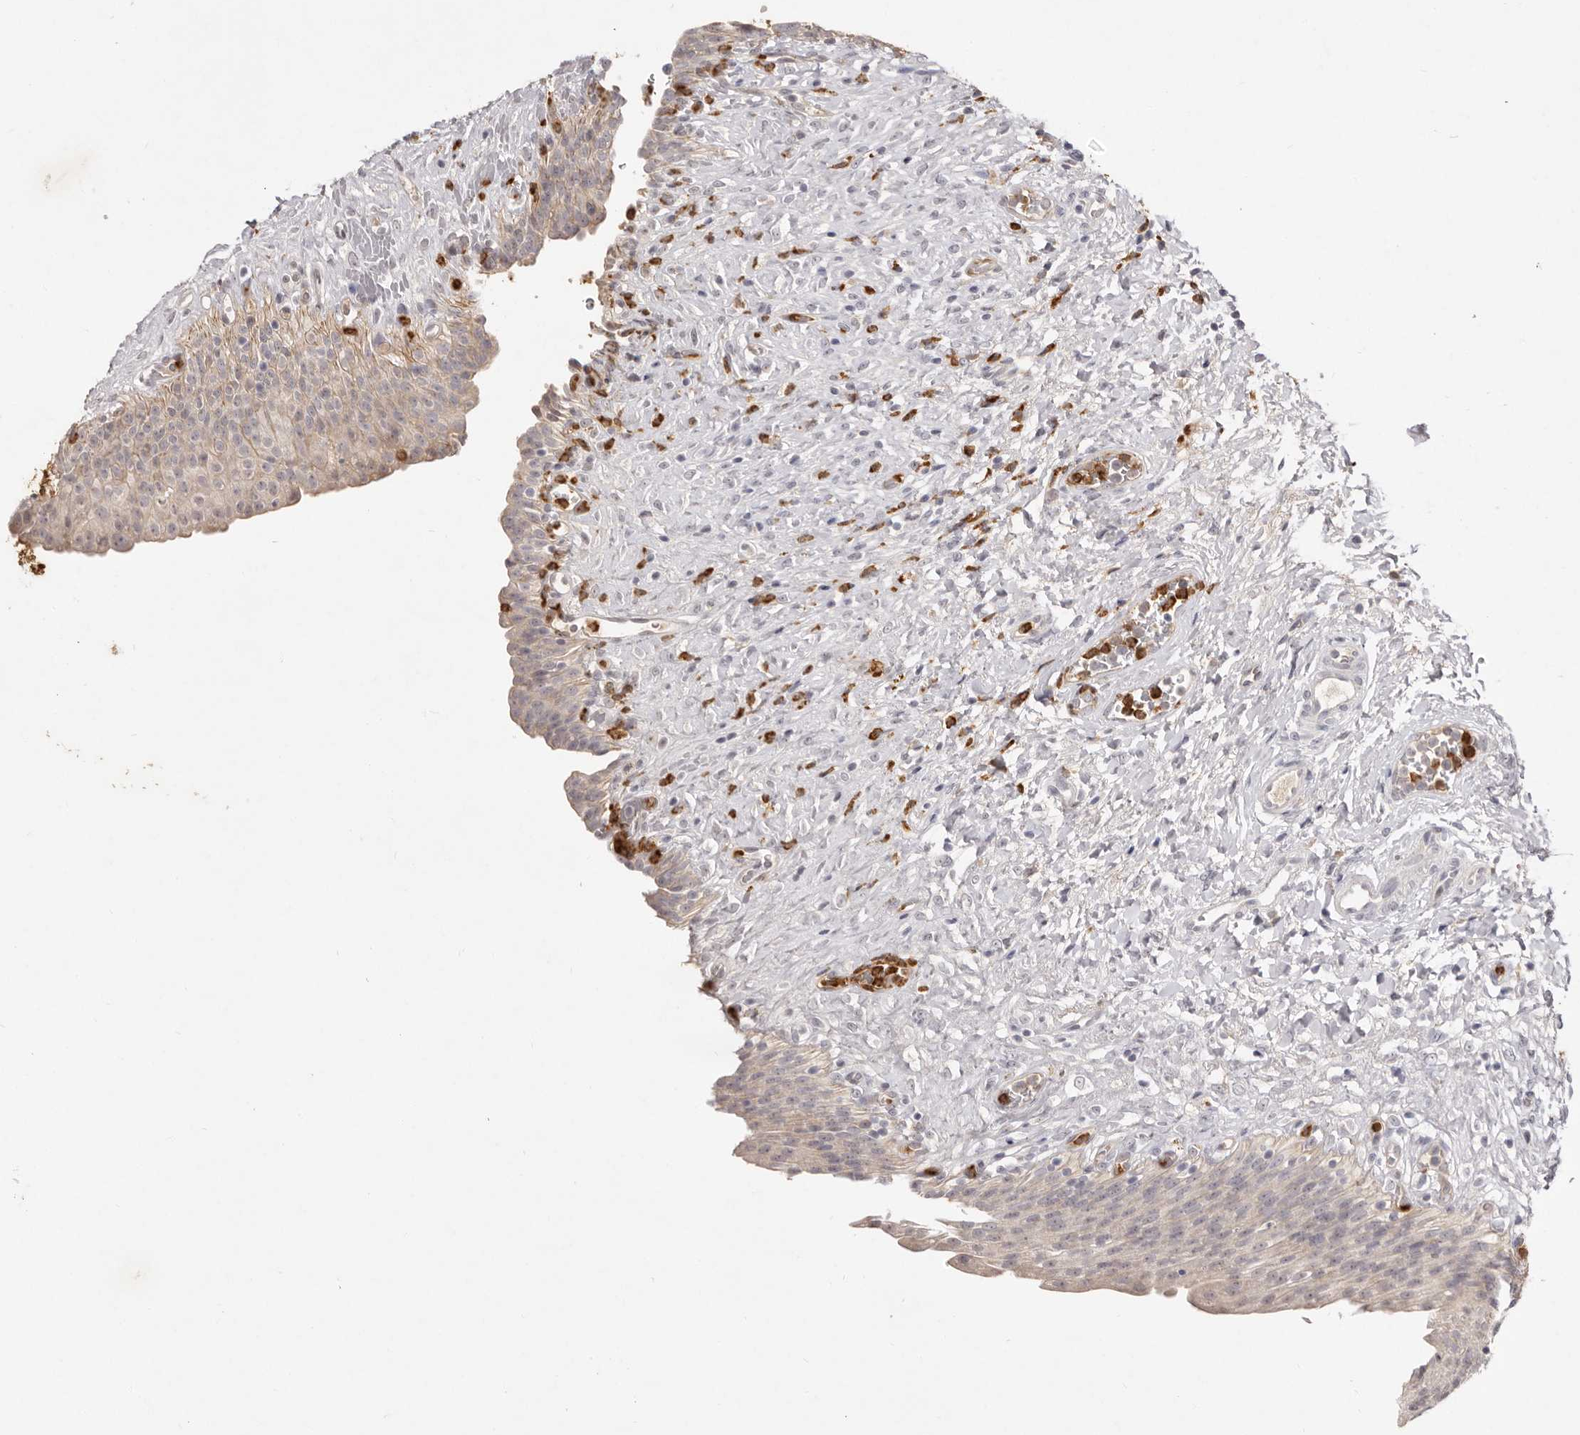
{"staining": {"intensity": "weak", "quantity": "25%-75%", "location": "cytoplasmic/membranous"}, "tissue": "urinary bladder", "cell_type": "Urothelial cells", "image_type": "normal", "snomed": [{"axis": "morphology", "description": "Urothelial carcinoma, High grade"}, {"axis": "topography", "description": "Urinary bladder"}], "caption": "IHC photomicrograph of unremarkable human urinary bladder stained for a protein (brown), which shows low levels of weak cytoplasmic/membranous positivity in about 25%-75% of urothelial cells.", "gene": "GPR84", "patient": {"sex": "male", "age": 46}}